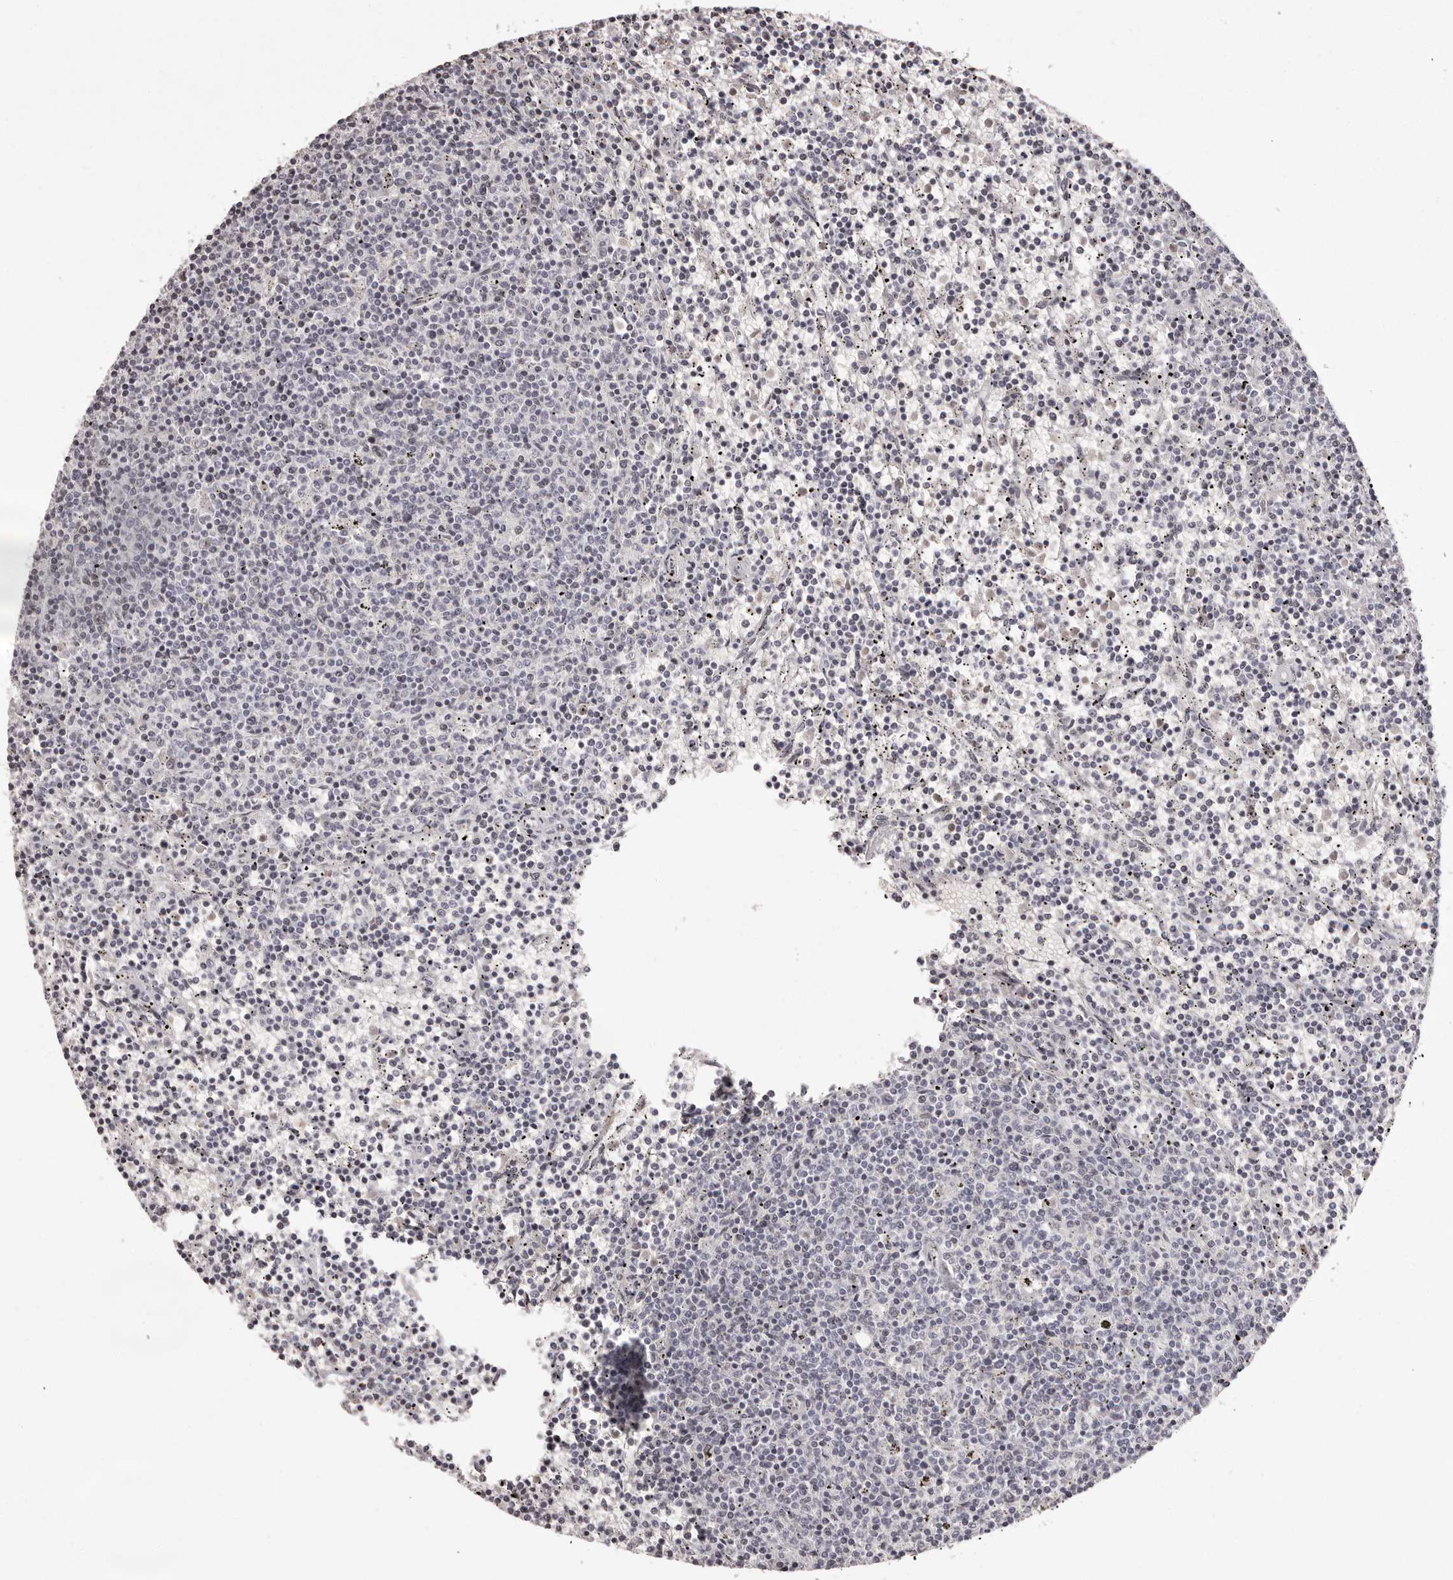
{"staining": {"intensity": "negative", "quantity": "none", "location": "none"}, "tissue": "lymphoma", "cell_type": "Tumor cells", "image_type": "cancer", "snomed": [{"axis": "morphology", "description": "Malignant lymphoma, non-Hodgkin's type, Low grade"}, {"axis": "topography", "description": "Spleen"}], "caption": "Image shows no protein positivity in tumor cells of lymphoma tissue.", "gene": "C8orf74", "patient": {"sex": "female", "age": 50}}